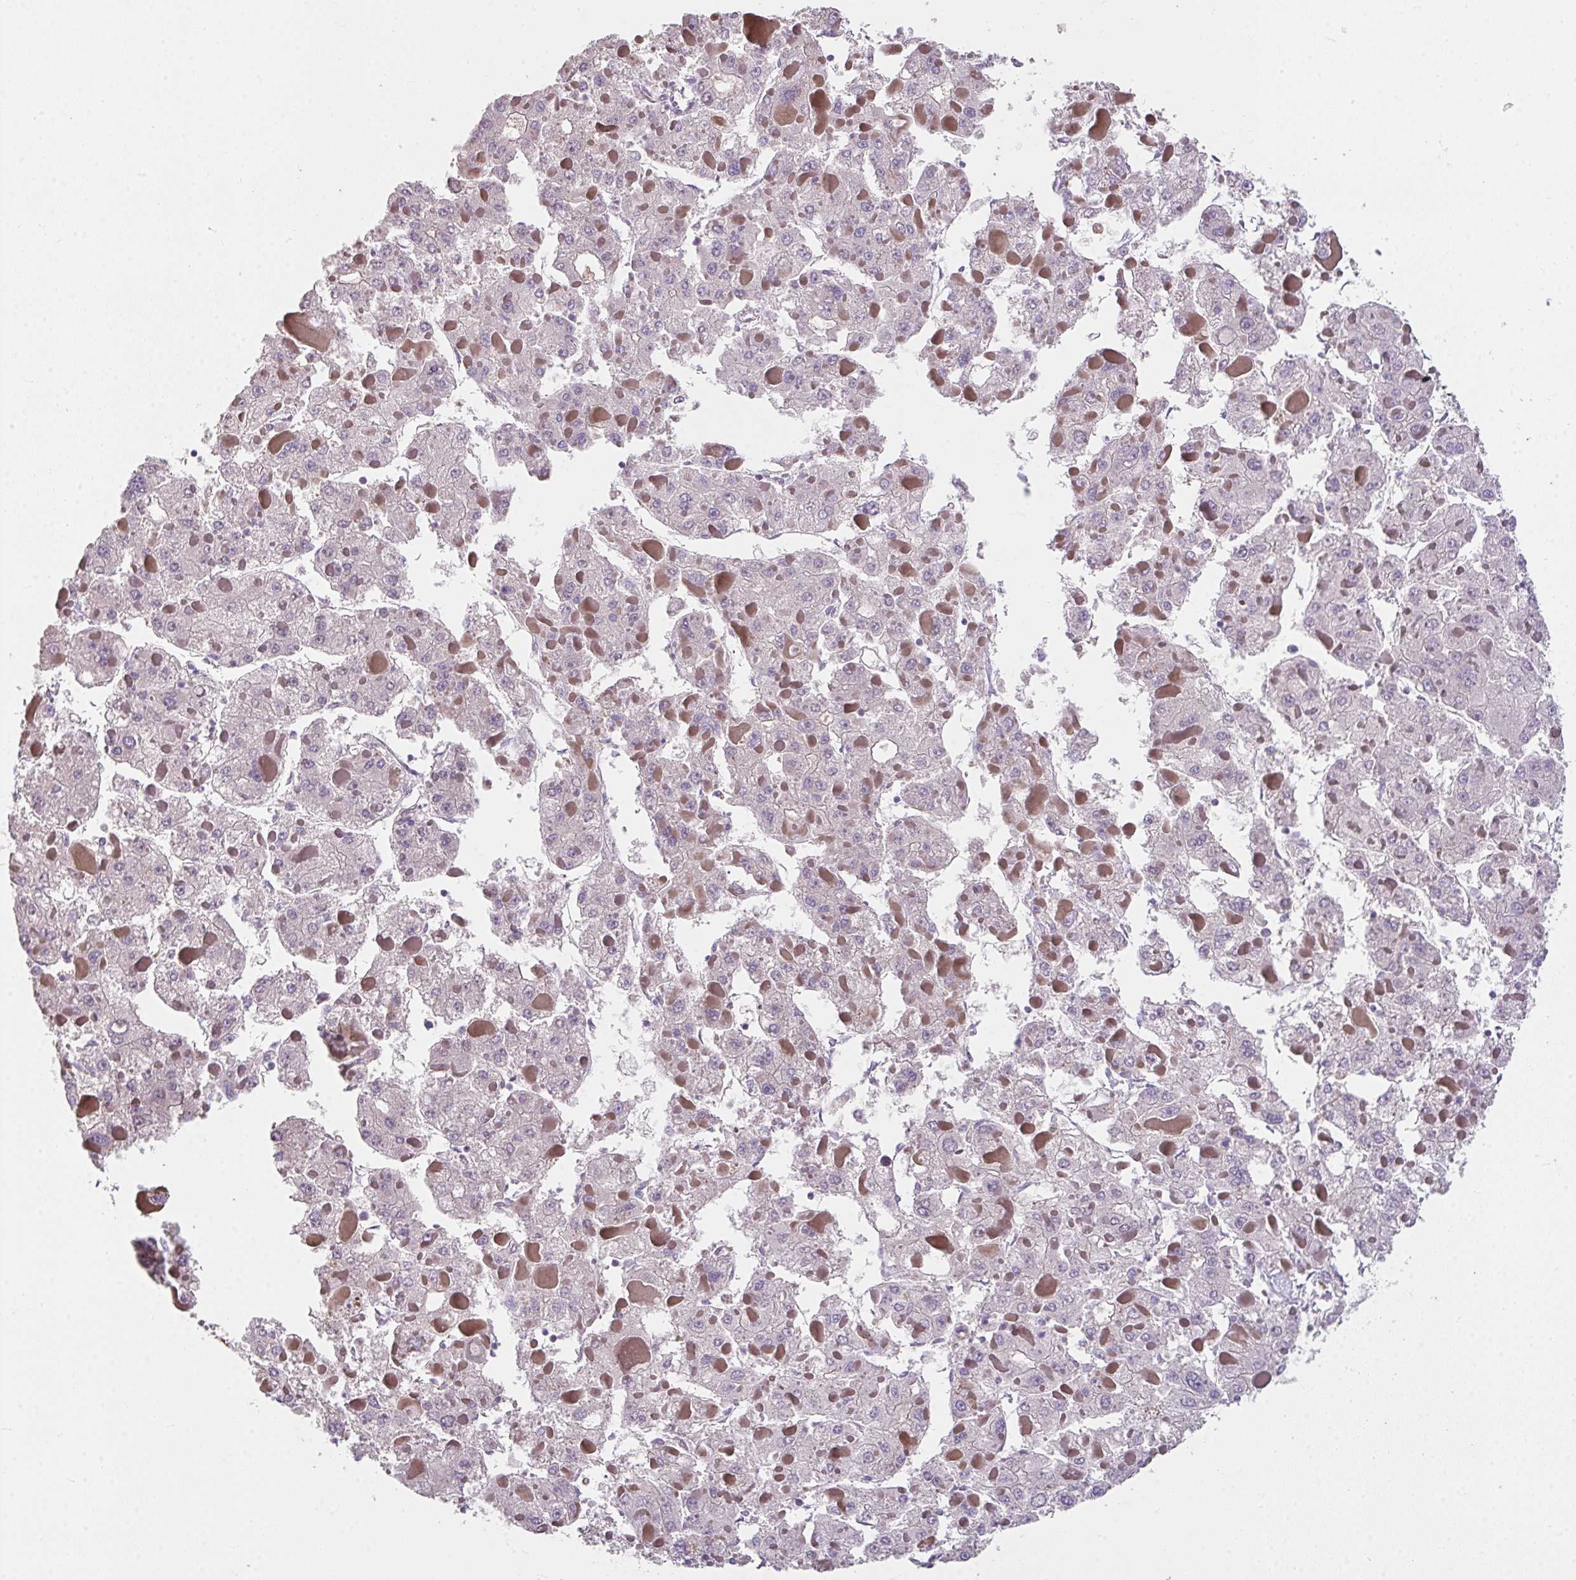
{"staining": {"intensity": "negative", "quantity": "none", "location": "none"}, "tissue": "liver cancer", "cell_type": "Tumor cells", "image_type": "cancer", "snomed": [{"axis": "morphology", "description": "Carcinoma, Hepatocellular, NOS"}, {"axis": "topography", "description": "Liver"}], "caption": "Hepatocellular carcinoma (liver) stained for a protein using immunohistochemistry exhibits no staining tumor cells.", "gene": "RBBP6", "patient": {"sex": "female", "age": 73}}